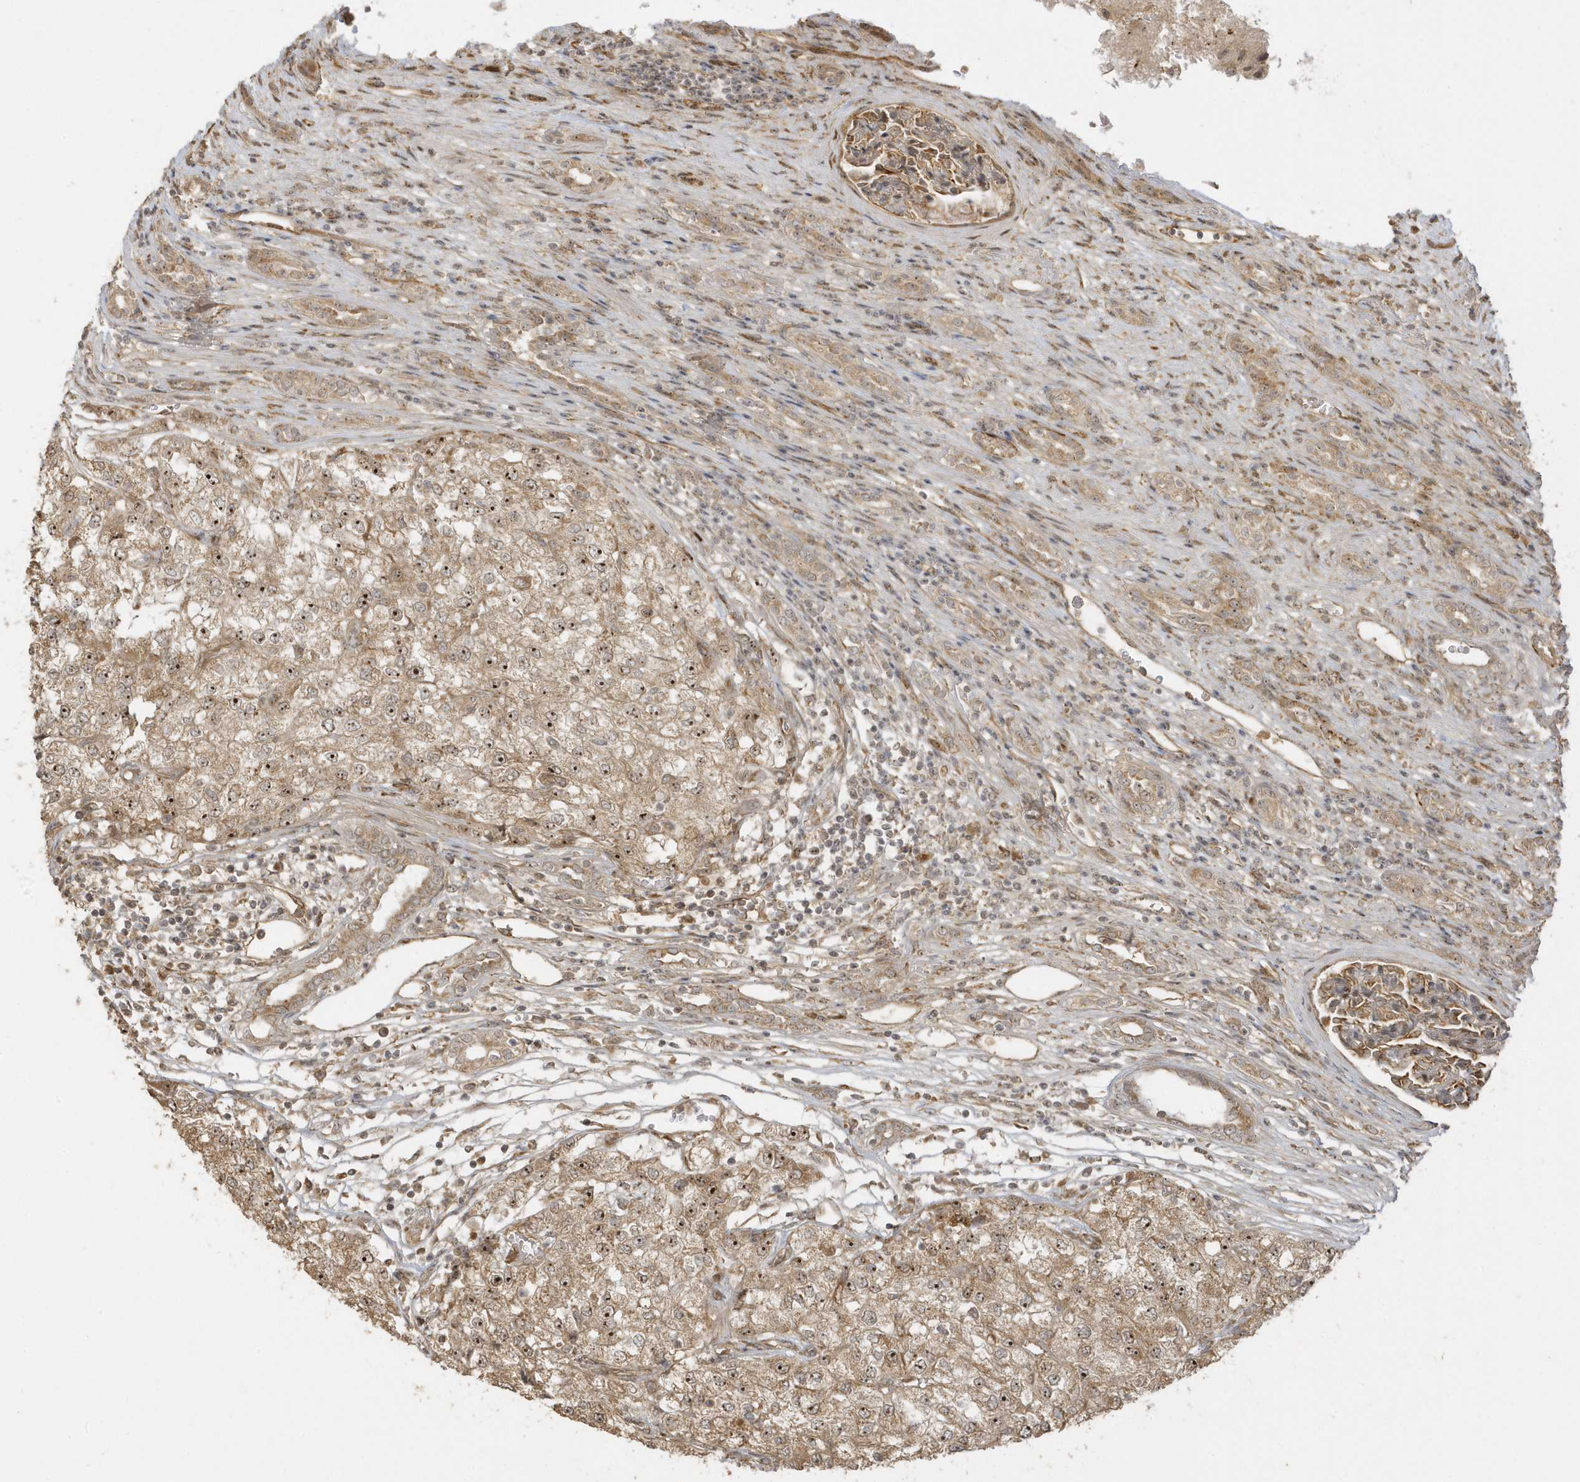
{"staining": {"intensity": "moderate", "quantity": ">75%", "location": "cytoplasmic/membranous,nuclear"}, "tissue": "renal cancer", "cell_type": "Tumor cells", "image_type": "cancer", "snomed": [{"axis": "morphology", "description": "Adenocarcinoma, NOS"}, {"axis": "topography", "description": "Kidney"}], "caption": "Protein expression analysis of human renal cancer reveals moderate cytoplasmic/membranous and nuclear staining in approximately >75% of tumor cells. (Brightfield microscopy of DAB IHC at high magnification).", "gene": "ECM2", "patient": {"sex": "female", "age": 54}}